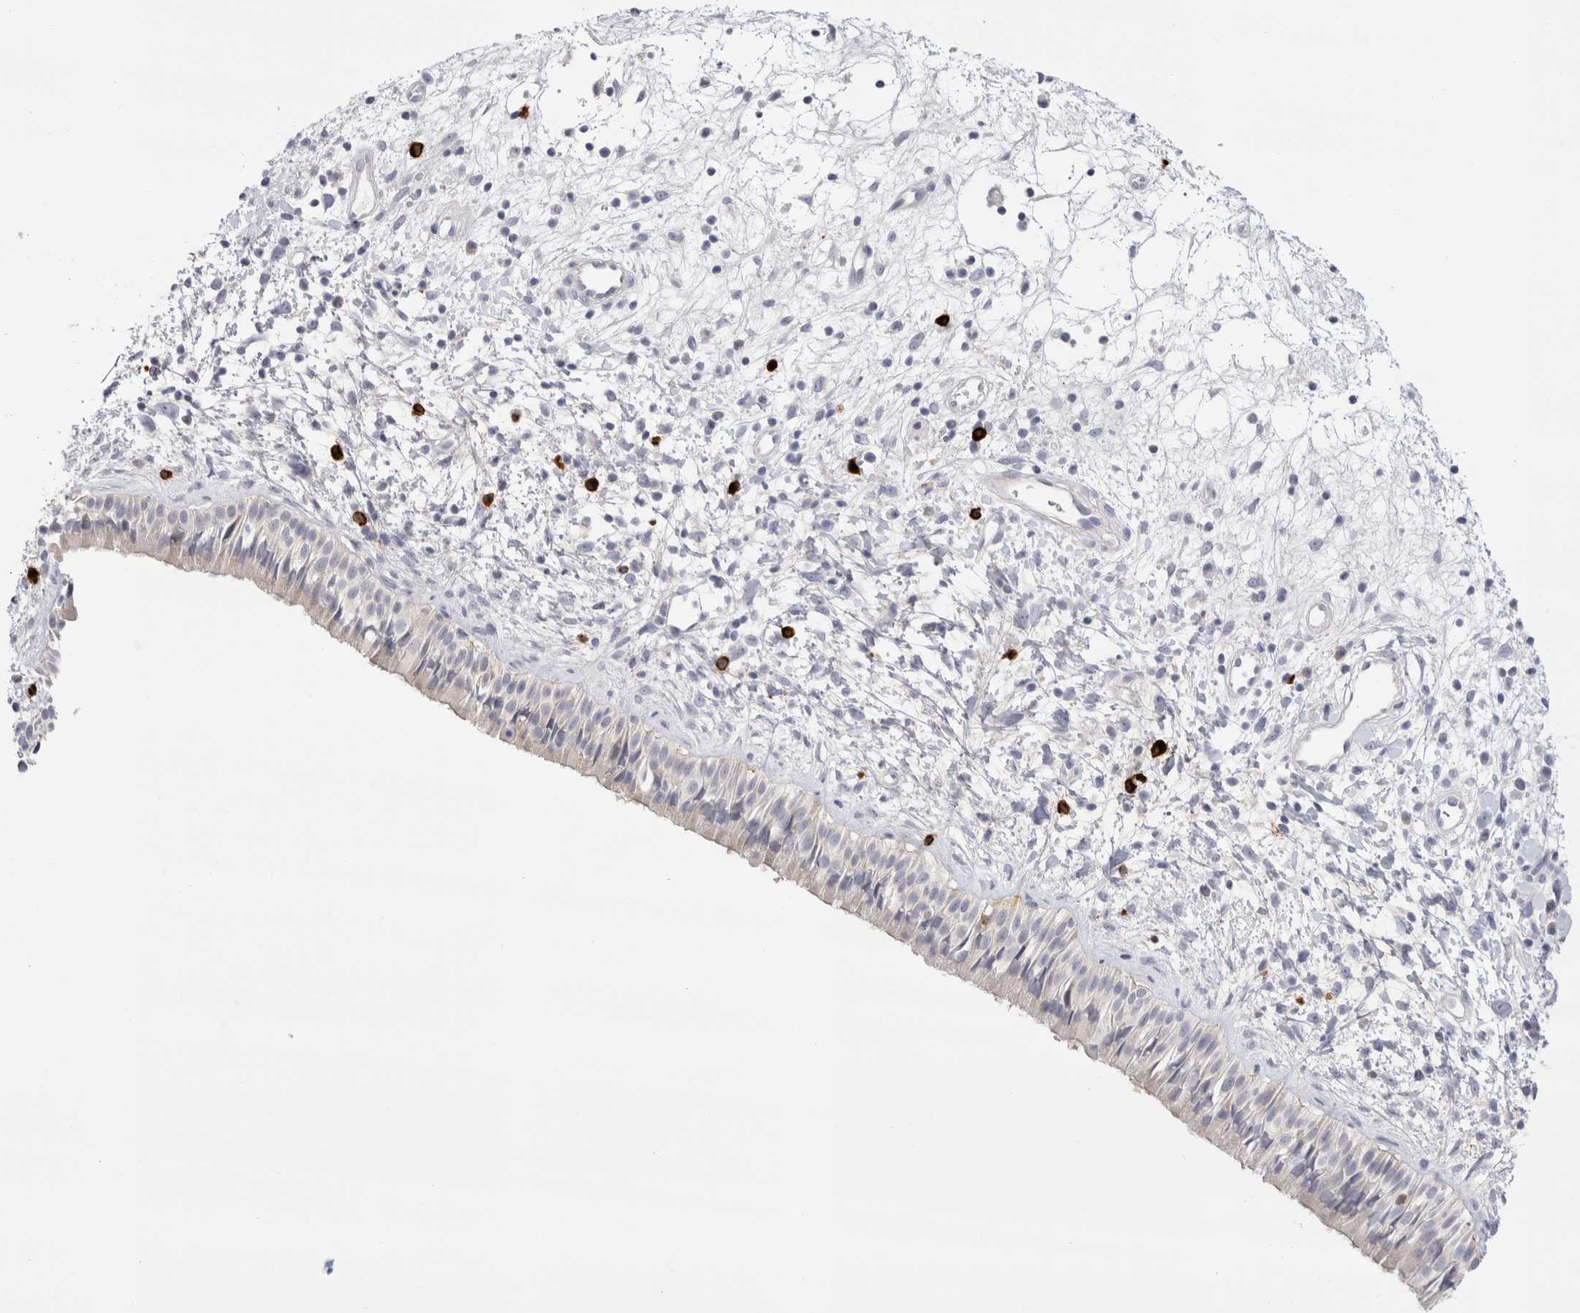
{"staining": {"intensity": "negative", "quantity": "none", "location": "none"}, "tissue": "nasopharynx", "cell_type": "Respiratory epithelial cells", "image_type": "normal", "snomed": [{"axis": "morphology", "description": "Normal tissue, NOS"}, {"axis": "topography", "description": "Nasopharynx"}], "caption": "Respiratory epithelial cells are negative for brown protein staining in unremarkable nasopharynx. (DAB IHC, high magnification).", "gene": "SPINK2", "patient": {"sex": "male", "age": 22}}